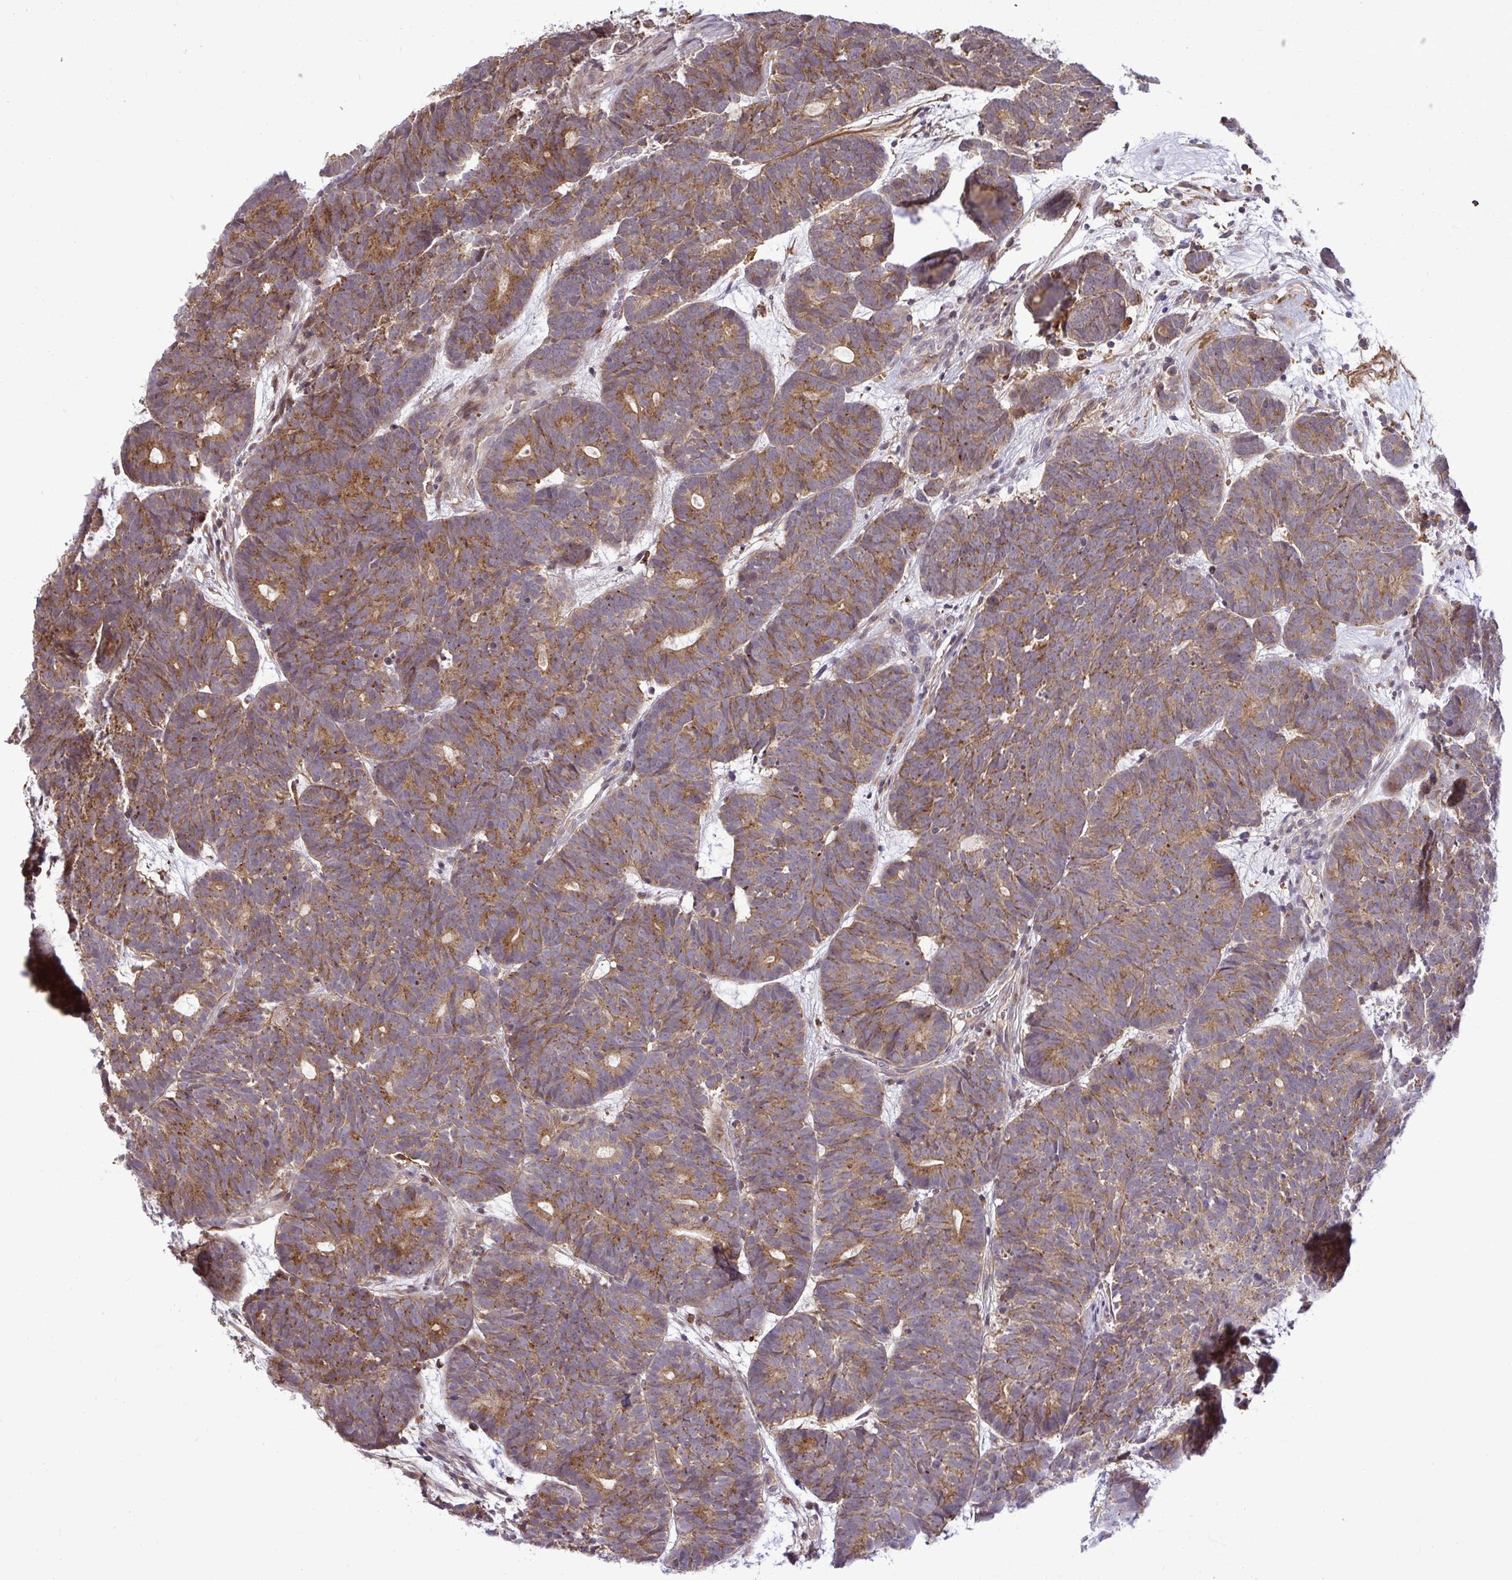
{"staining": {"intensity": "moderate", "quantity": ">75%", "location": "cytoplasmic/membranous"}, "tissue": "head and neck cancer", "cell_type": "Tumor cells", "image_type": "cancer", "snomed": [{"axis": "morphology", "description": "Adenocarcinoma, NOS"}, {"axis": "topography", "description": "Head-Neck"}], "caption": "Immunohistochemical staining of human adenocarcinoma (head and neck) exhibits moderate cytoplasmic/membranous protein expression in approximately >75% of tumor cells. (Brightfield microscopy of DAB IHC at high magnification).", "gene": "SLC9A6", "patient": {"sex": "female", "age": 81}}